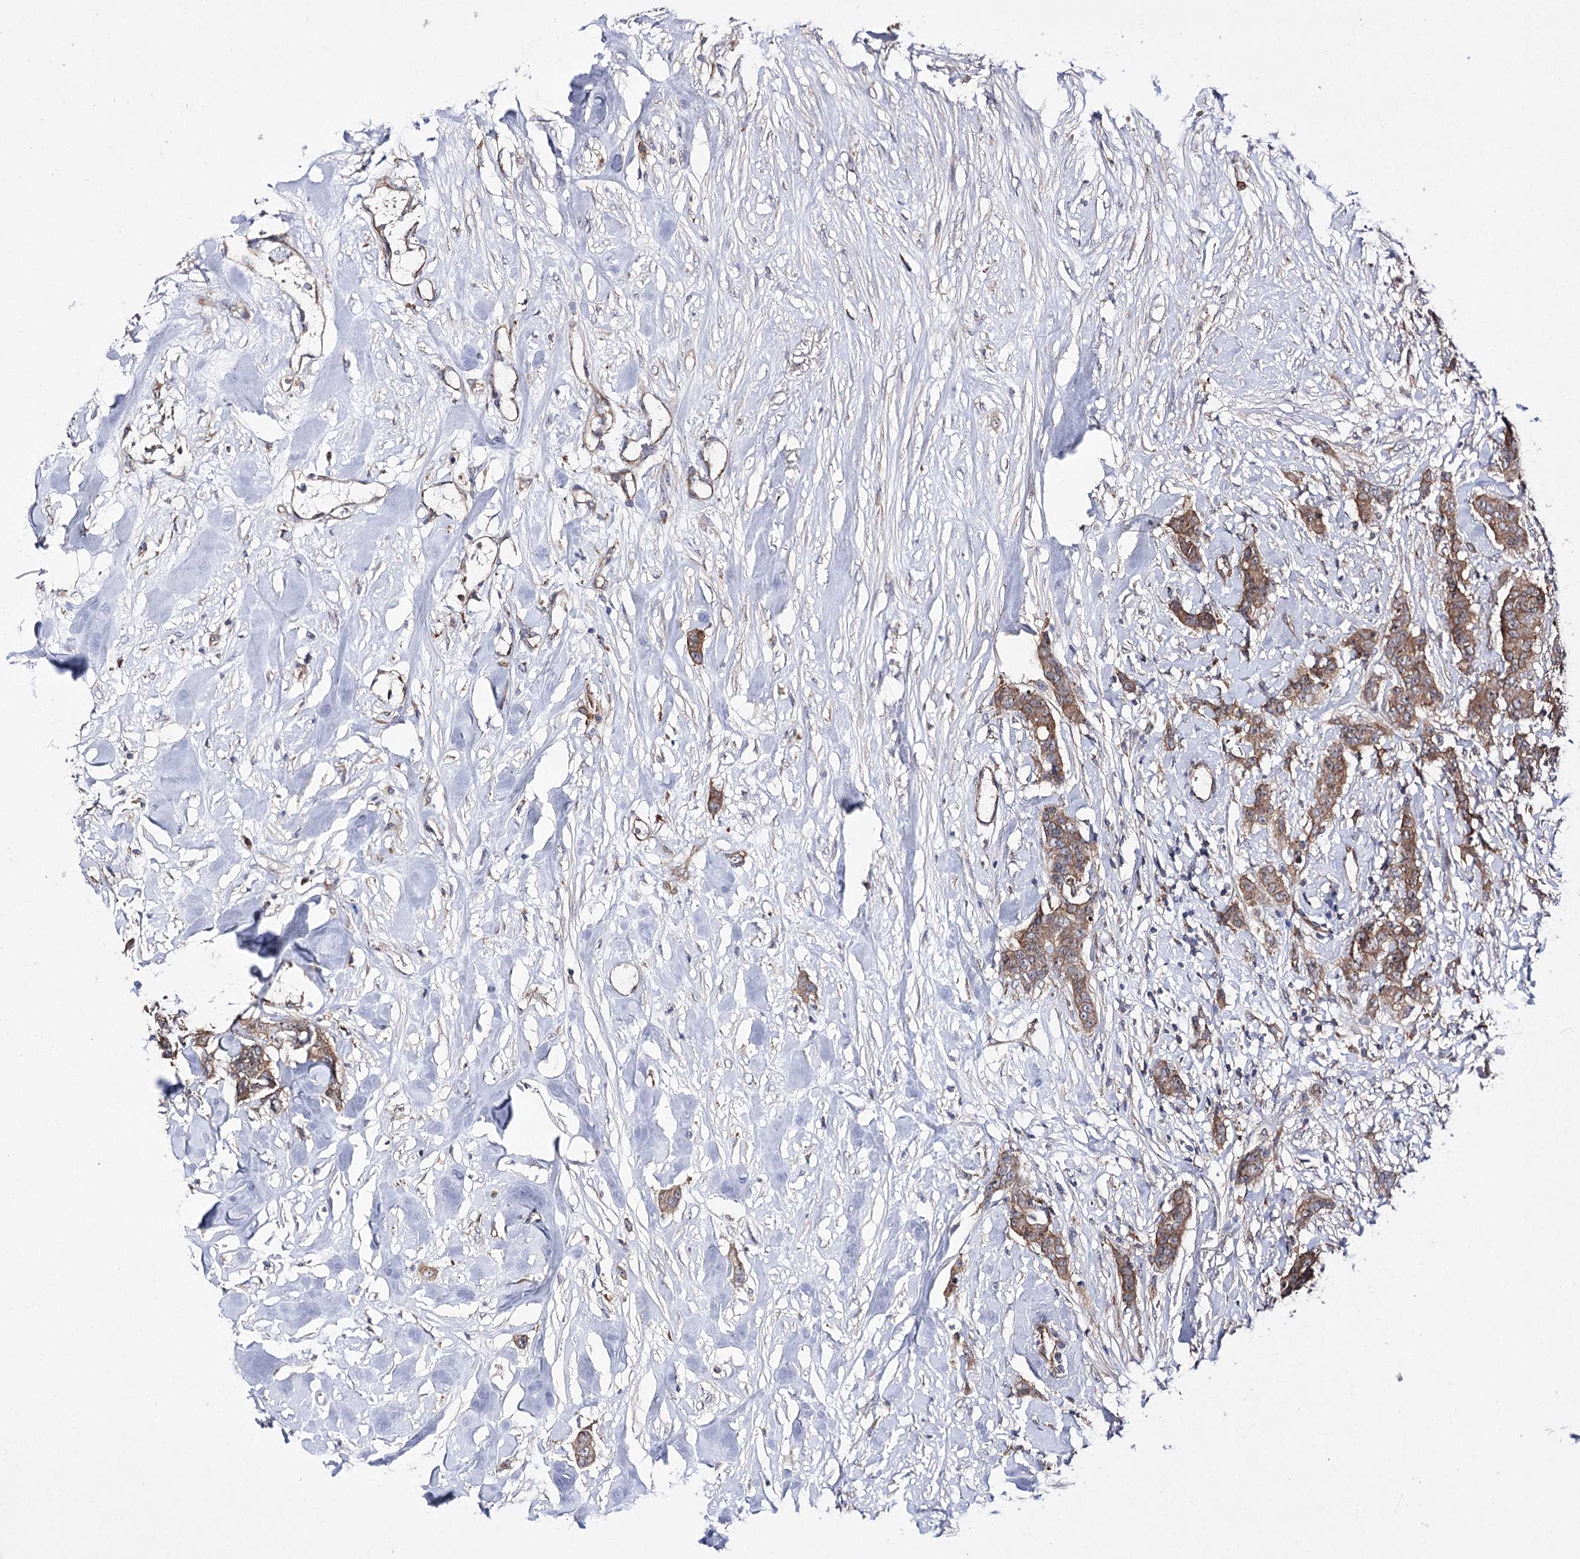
{"staining": {"intensity": "moderate", "quantity": ">75%", "location": "cytoplasmic/membranous"}, "tissue": "breast cancer", "cell_type": "Tumor cells", "image_type": "cancer", "snomed": [{"axis": "morphology", "description": "Duct carcinoma"}, {"axis": "topography", "description": "Breast"}], "caption": "This is an image of immunohistochemistry (IHC) staining of breast cancer, which shows moderate expression in the cytoplasmic/membranous of tumor cells.", "gene": "BCR", "patient": {"sex": "female", "age": 40}}